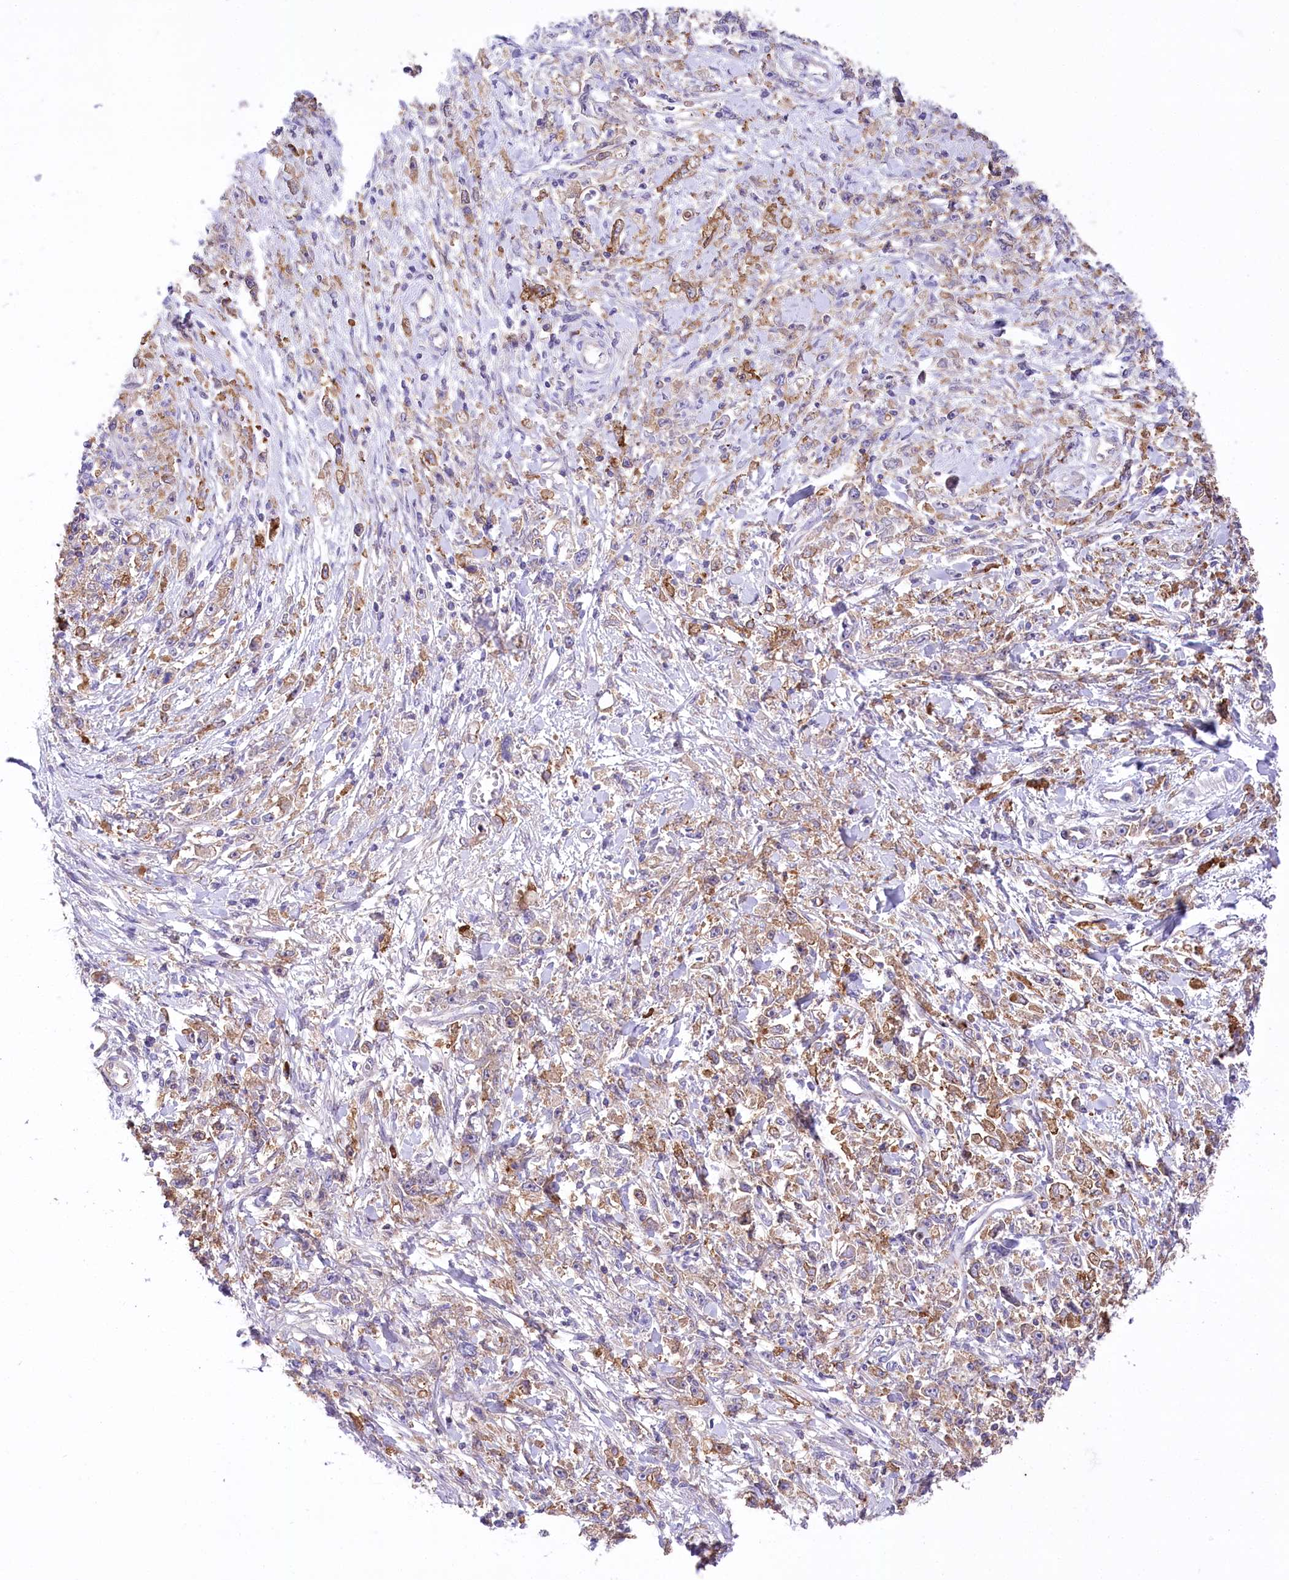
{"staining": {"intensity": "moderate", "quantity": ">75%", "location": "cytoplasmic/membranous"}, "tissue": "stomach cancer", "cell_type": "Tumor cells", "image_type": "cancer", "snomed": [{"axis": "morphology", "description": "Adenocarcinoma, NOS"}, {"axis": "topography", "description": "Stomach"}], "caption": "Protein expression analysis of stomach adenocarcinoma shows moderate cytoplasmic/membranous expression in about >75% of tumor cells.", "gene": "CEP164", "patient": {"sex": "female", "age": 59}}